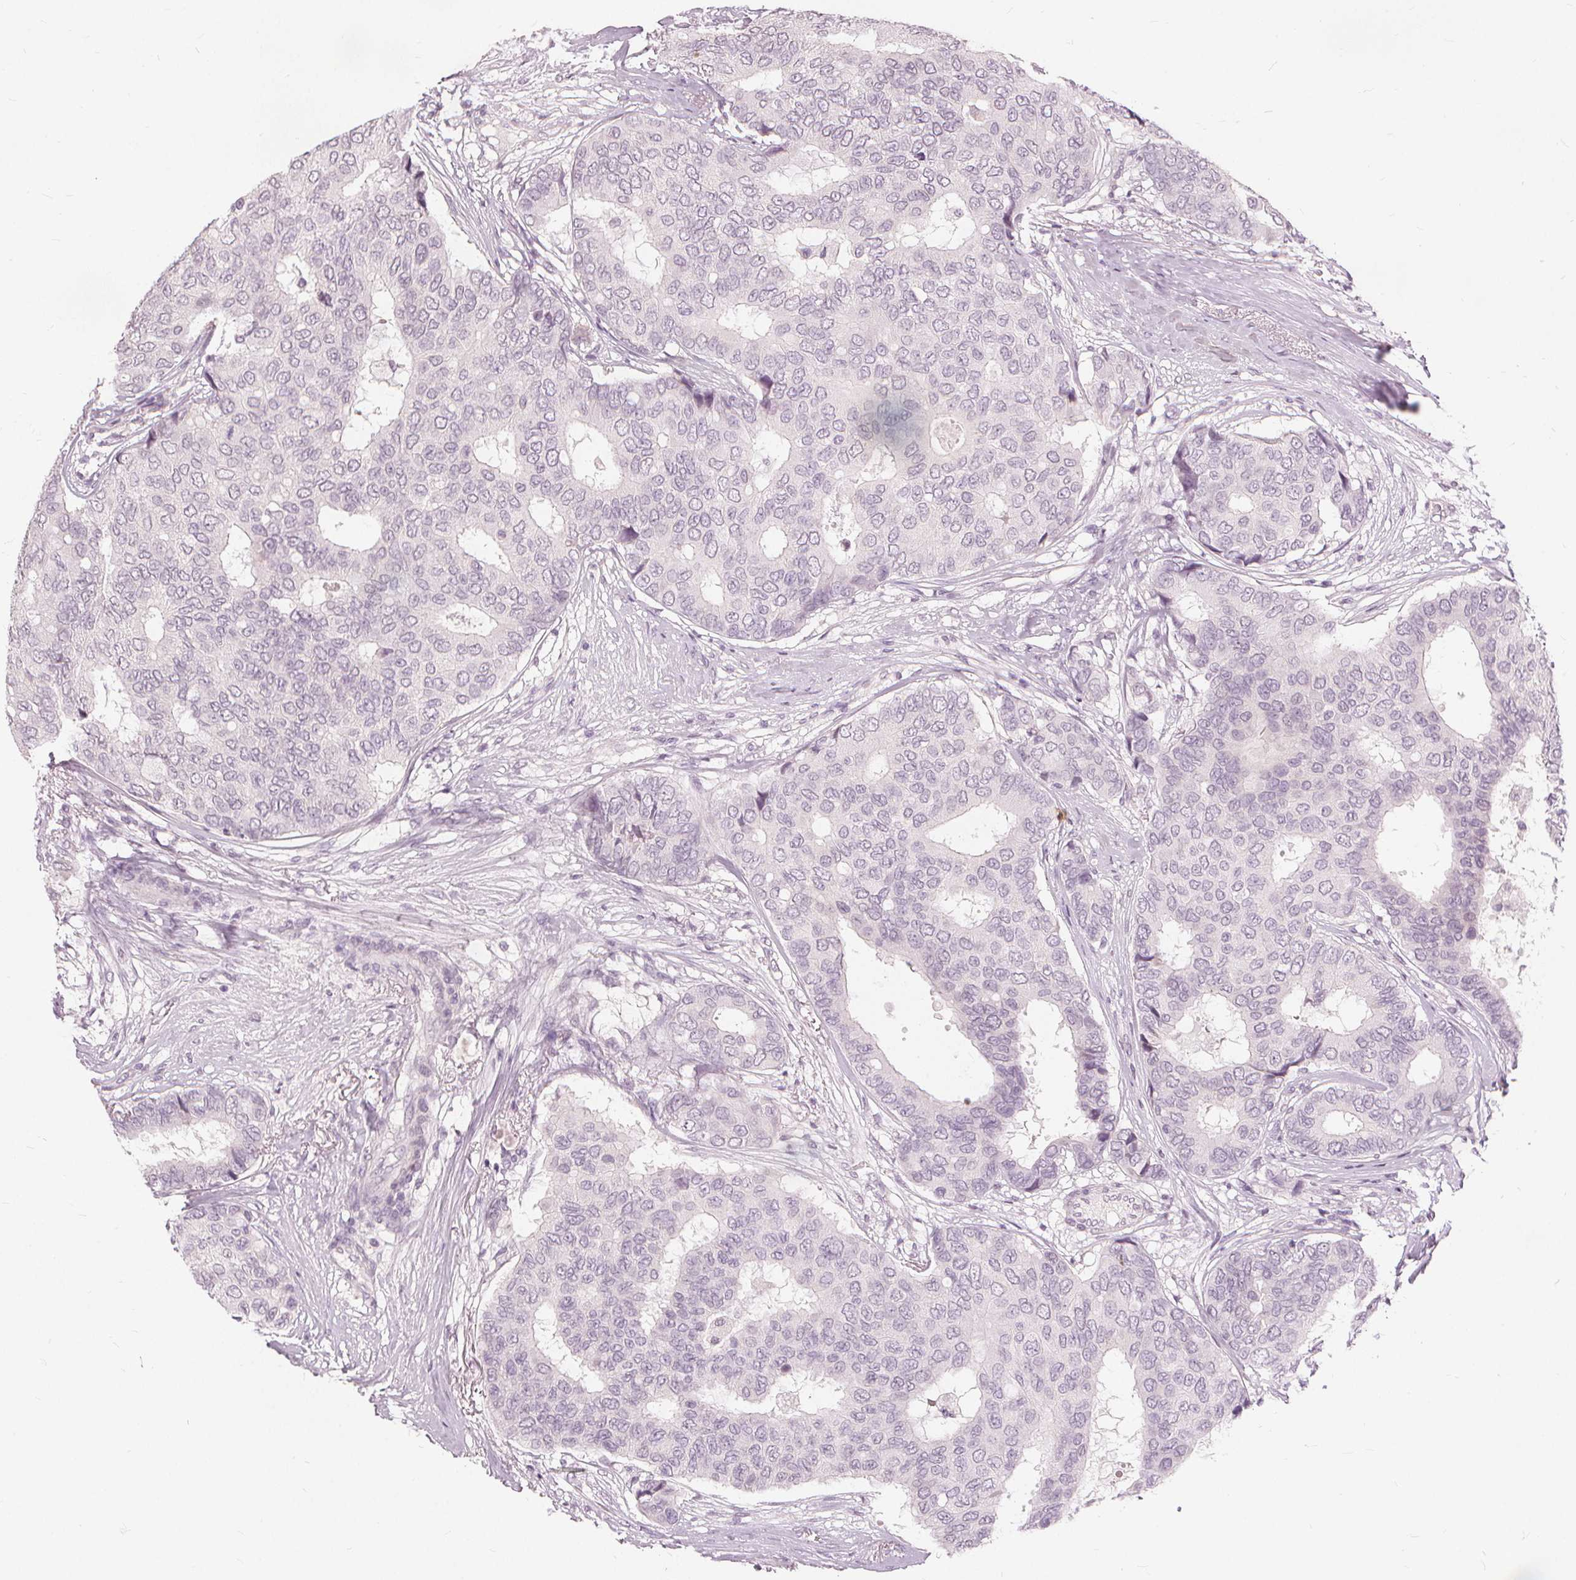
{"staining": {"intensity": "negative", "quantity": "none", "location": "none"}, "tissue": "breast cancer", "cell_type": "Tumor cells", "image_type": "cancer", "snomed": [{"axis": "morphology", "description": "Duct carcinoma"}, {"axis": "topography", "description": "Breast"}], "caption": "There is no significant staining in tumor cells of breast cancer.", "gene": "SFTPD", "patient": {"sex": "female", "age": 75}}